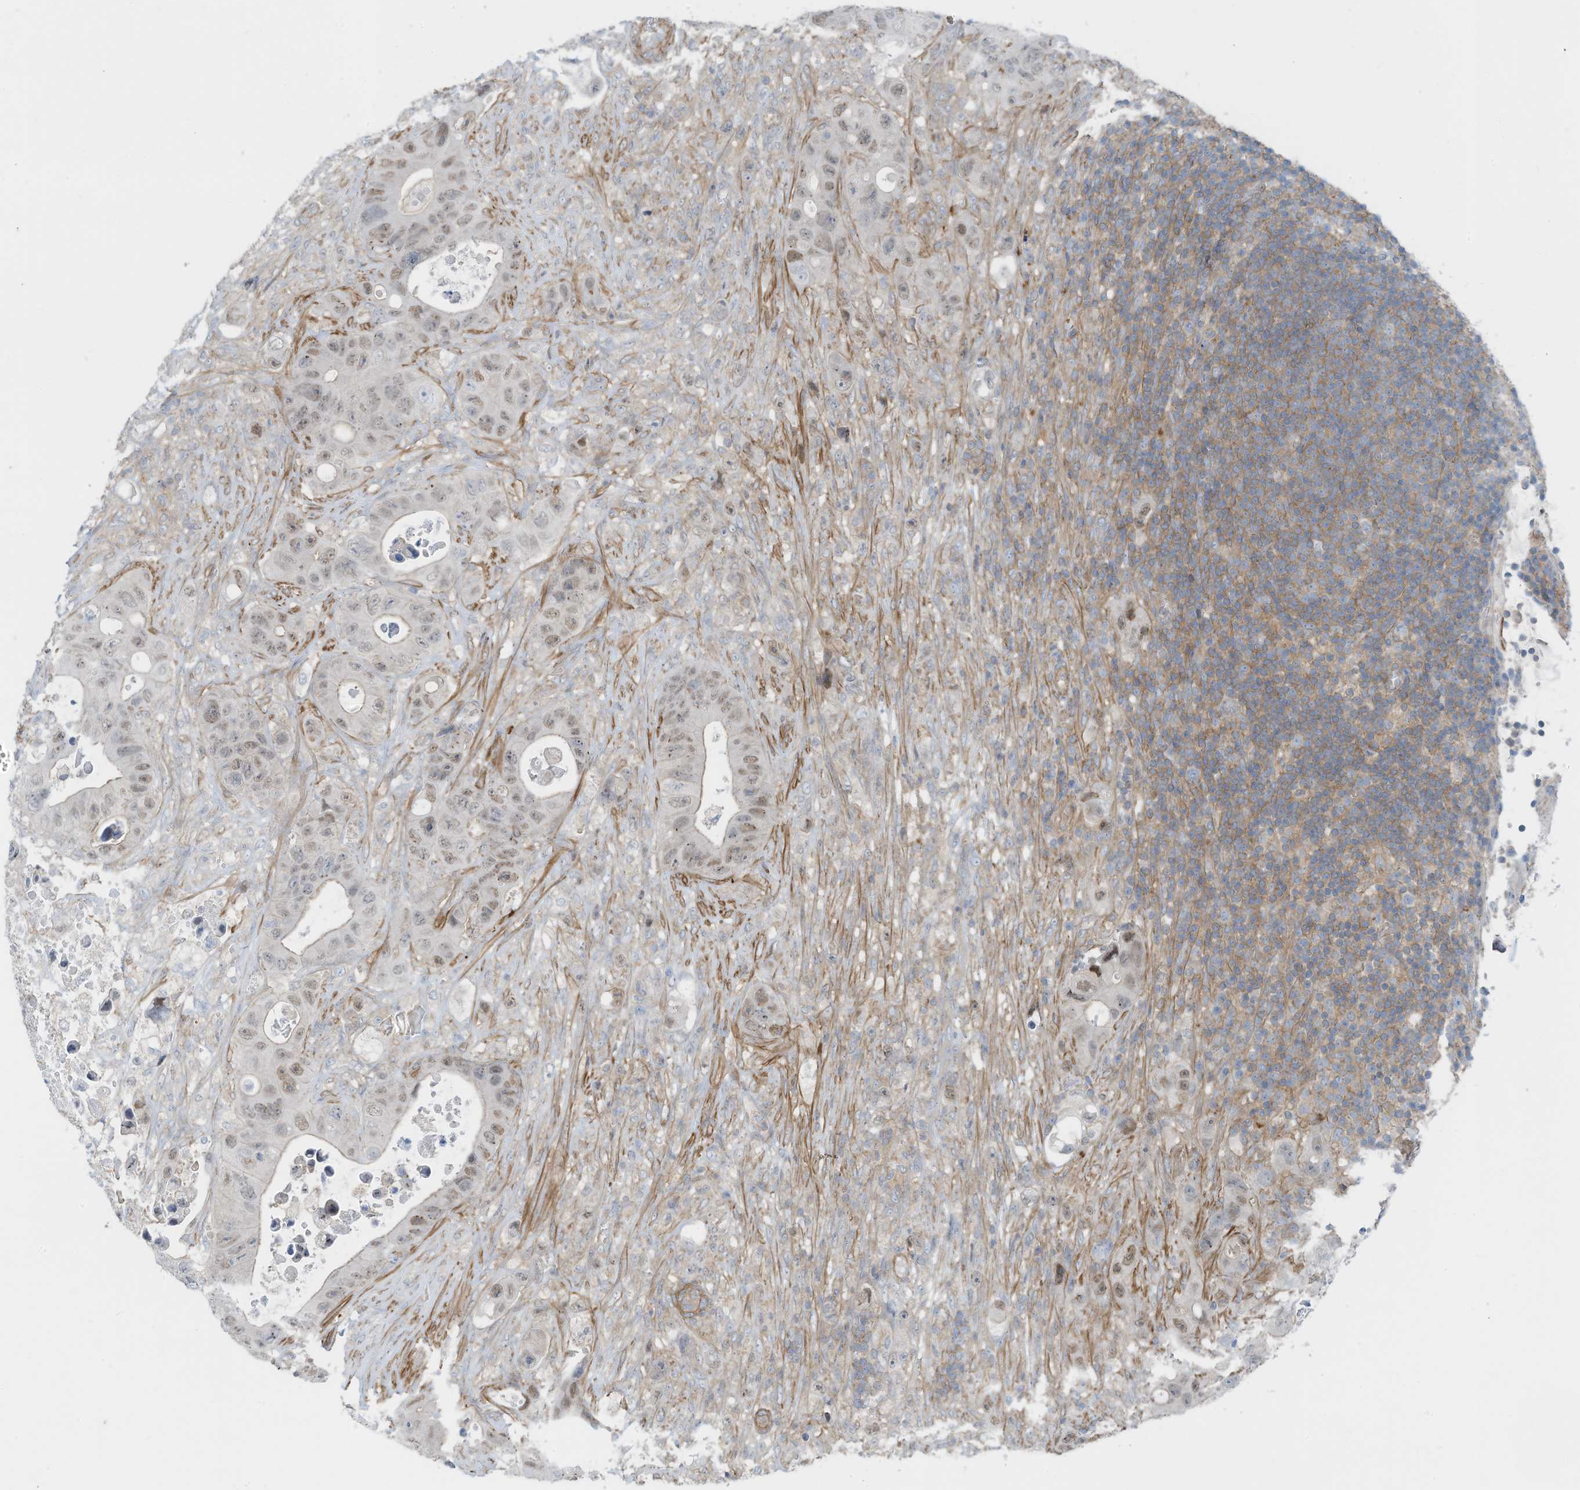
{"staining": {"intensity": "weak", "quantity": "25%-75%", "location": "nuclear"}, "tissue": "colorectal cancer", "cell_type": "Tumor cells", "image_type": "cancer", "snomed": [{"axis": "morphology", "description": "Adenocarcinoma, NOS"}, {"axis": "topography", "description": "Colon"}], "caption": "This is an image of IHC staining of colorectal adenocarcinoma, which shows weak expression in the nuclear of tumor cells.", "gene": "ZNF846", "patient": {"sex": "female", "age": 46}}